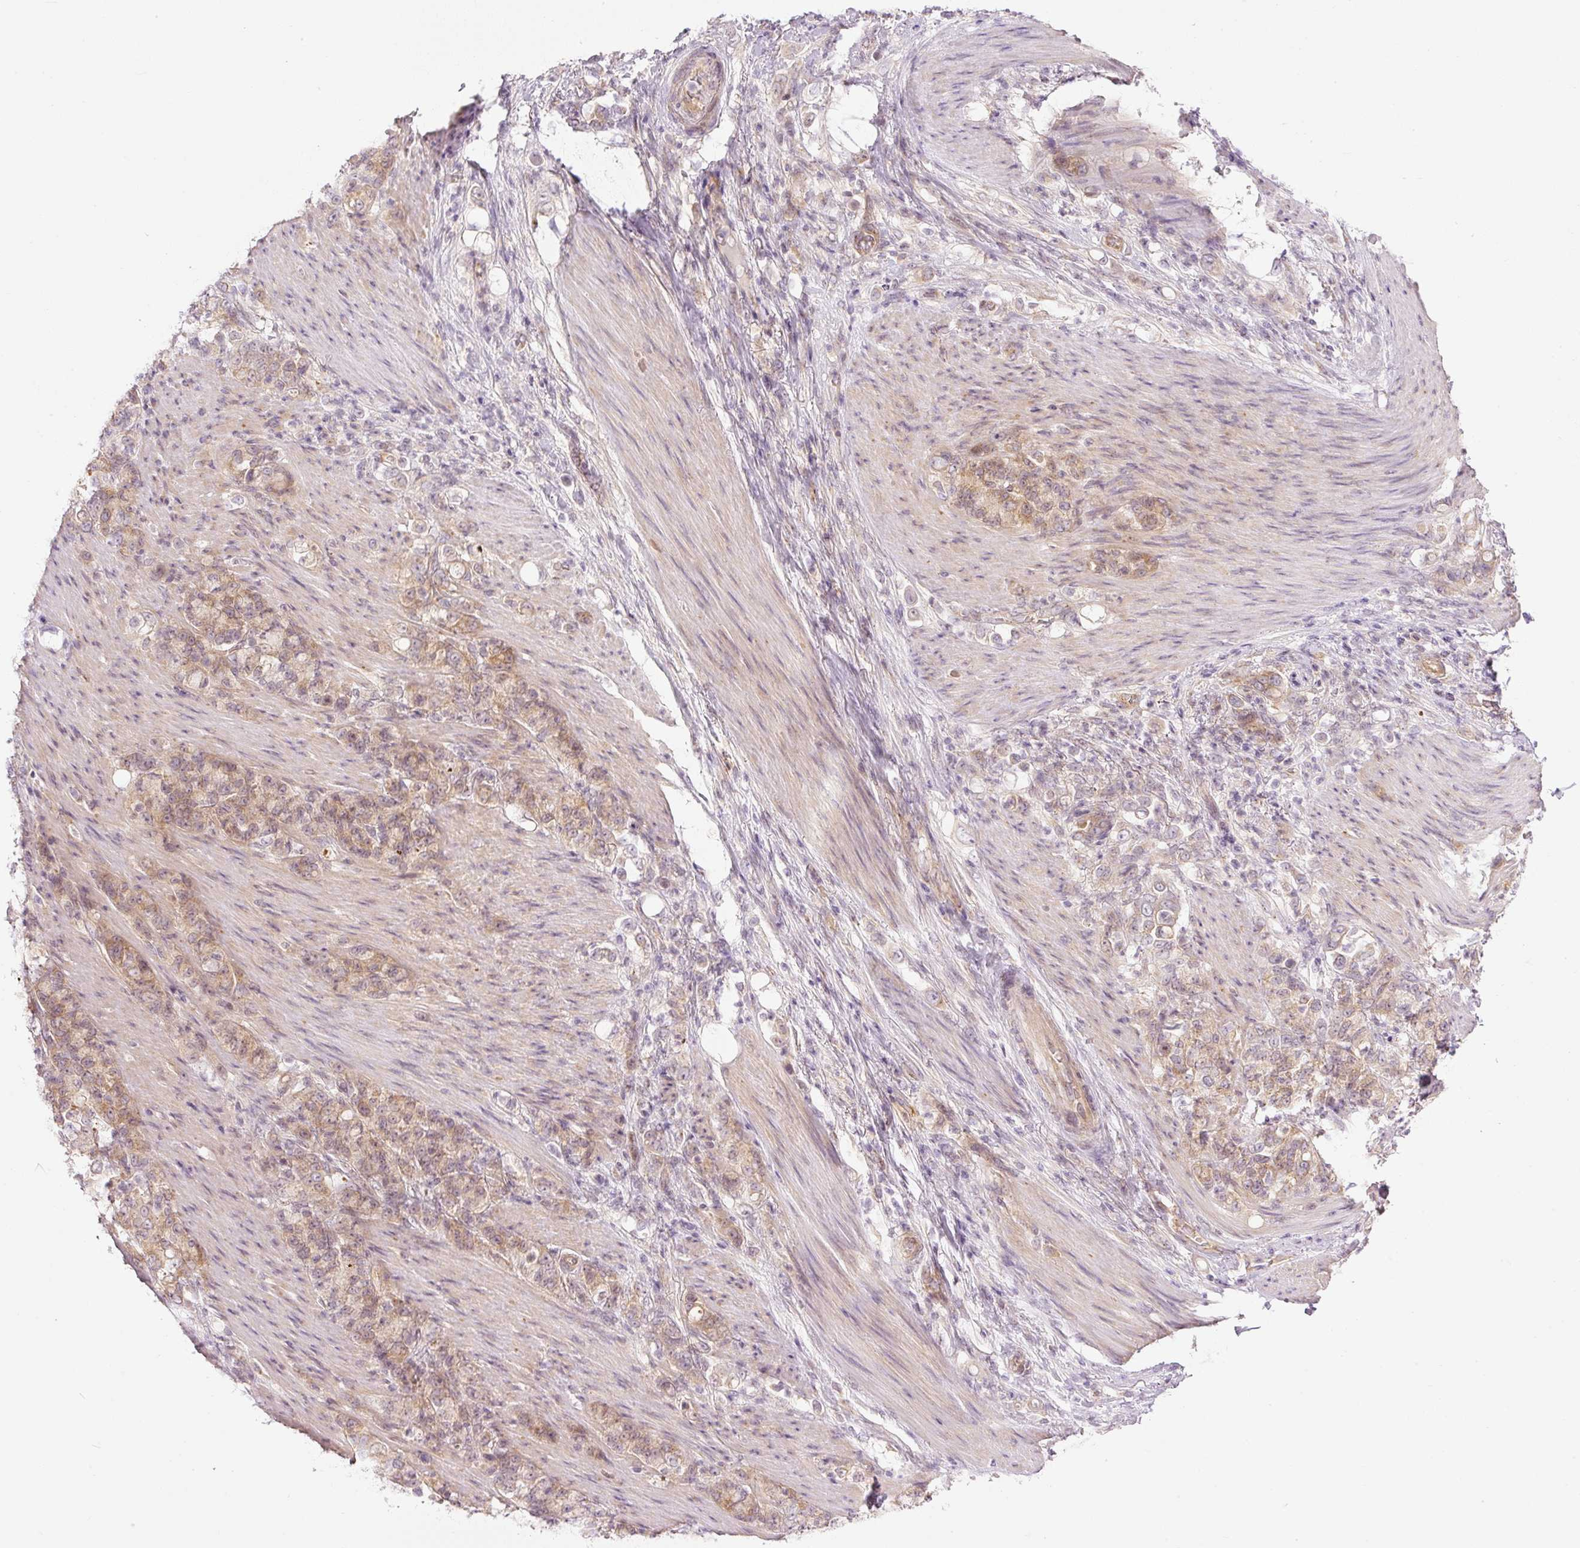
{"staining": {"intensity": "moderate", "quantity": ">75%", "location": "cytoplasmic/membranous"}, "tissue": "stomach cancer", "cell_type": "Tumor cells", "image_type": "cancer", "snomed": [{"axis": "morphology", "description": "Adenocarcinoma, NOS"}, {"axis": "topography", "description": "Stomach"}], "caption": "Immunohistochemical staining of stomach cancer displays medium levels of moderate cytoplasmic/membranous staining in approximately >75% of tumor cells.", "gene": "MZT2B", "patient": {"sex": "female", "age": 79}}